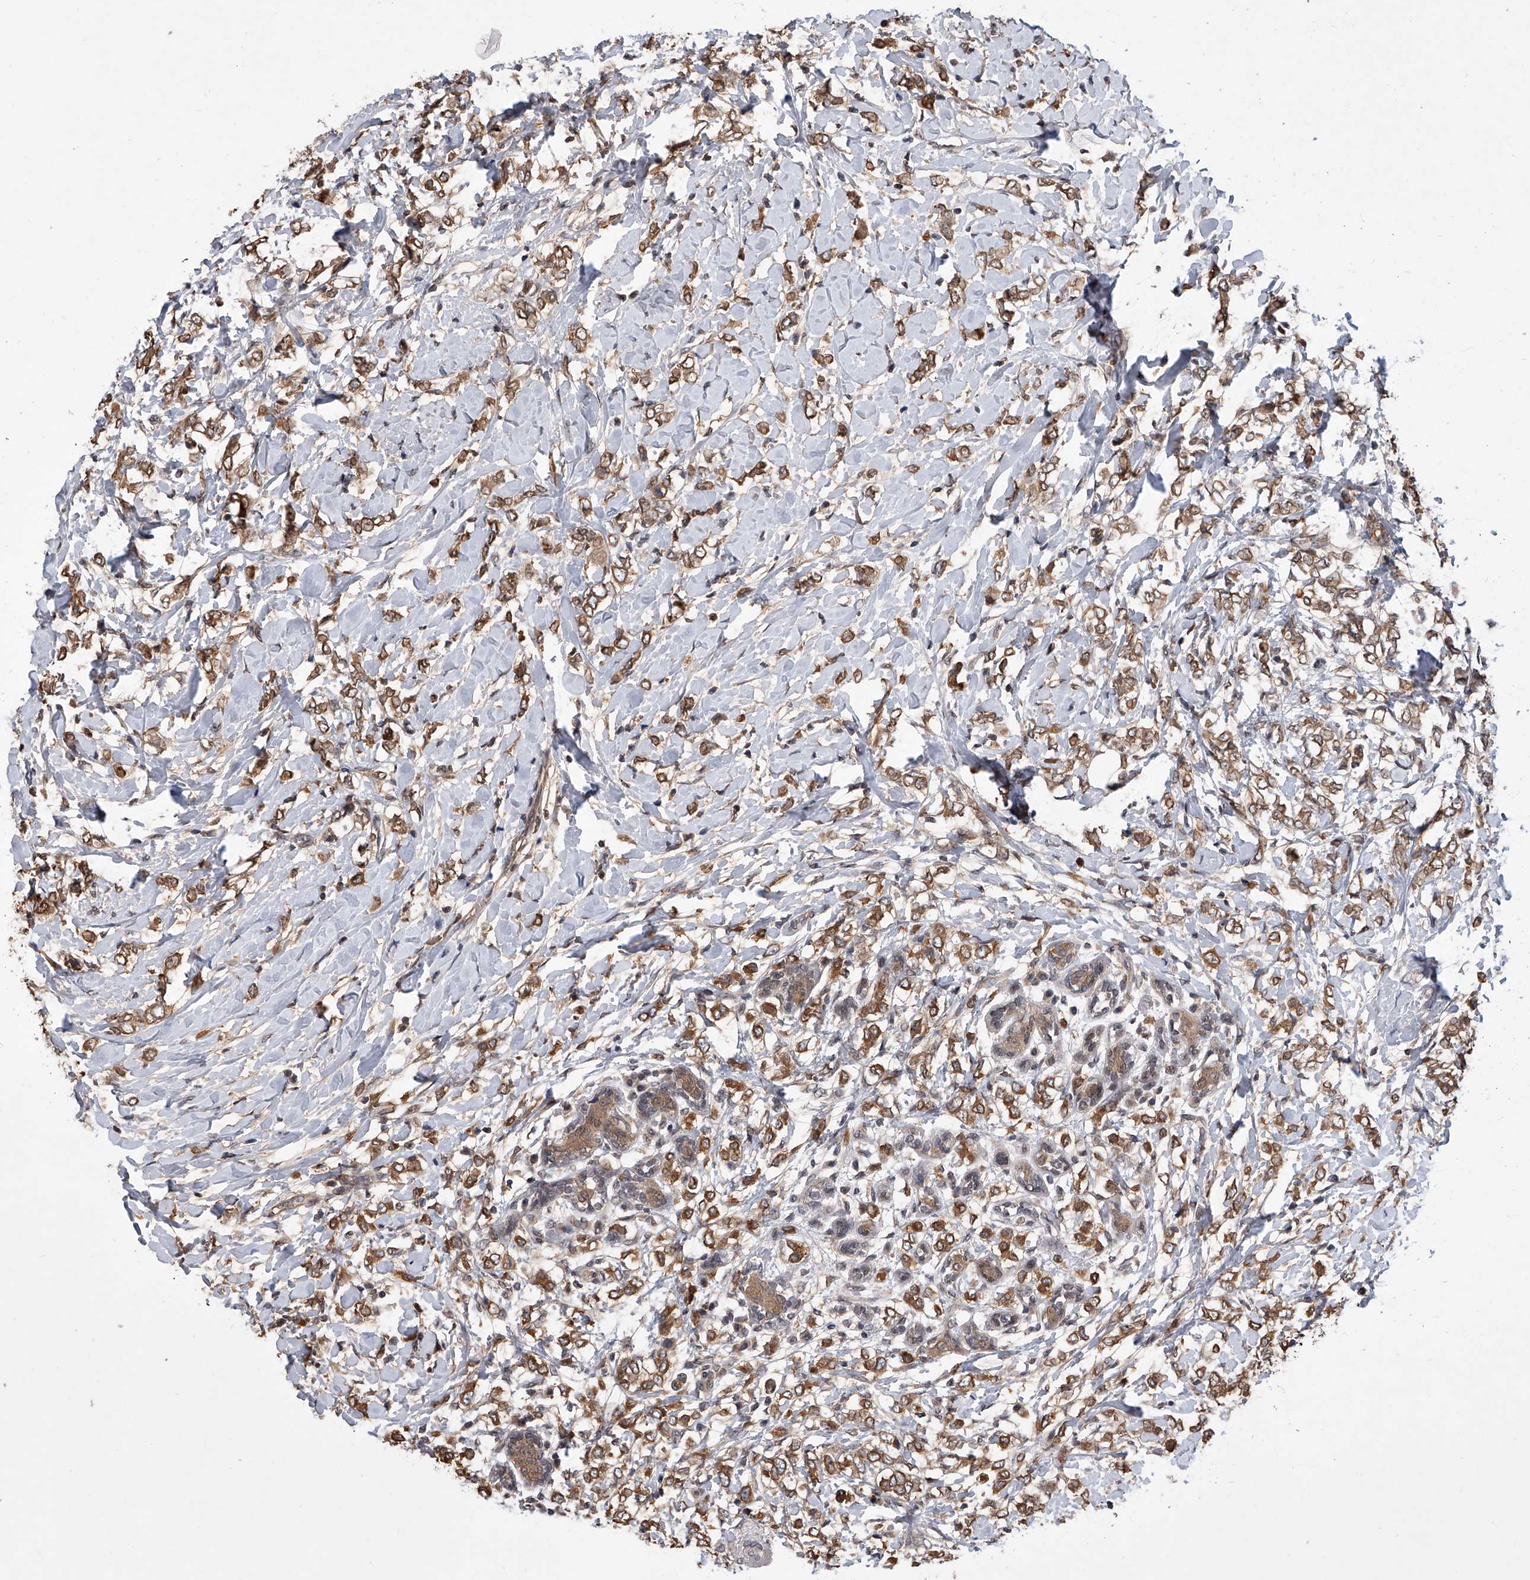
{"staining": {"intensity": "moderate", "quantity": ">75%", "location": "cytoplasmic/membranous"}, "tissue": "breast cancer", "cell_type": "Tumor cells", "image_type": "cancer", "snomed": [{"axis": "morphology", "description": "Normal tissue, NOS"}, {"axis": "morphology", "description": "Lobular carcinoma"}, {"axis": "topography", "description": "Breast"}], "caption": "Breast cancer (lobular carcinoma) stained for a protein (brown) demonstrates moderate cytoplasmic/membranous positive positivity in about >75% of tumor cells.", "gene": "BHLHE23", "patient": {"sex": "female", "age": 47}}